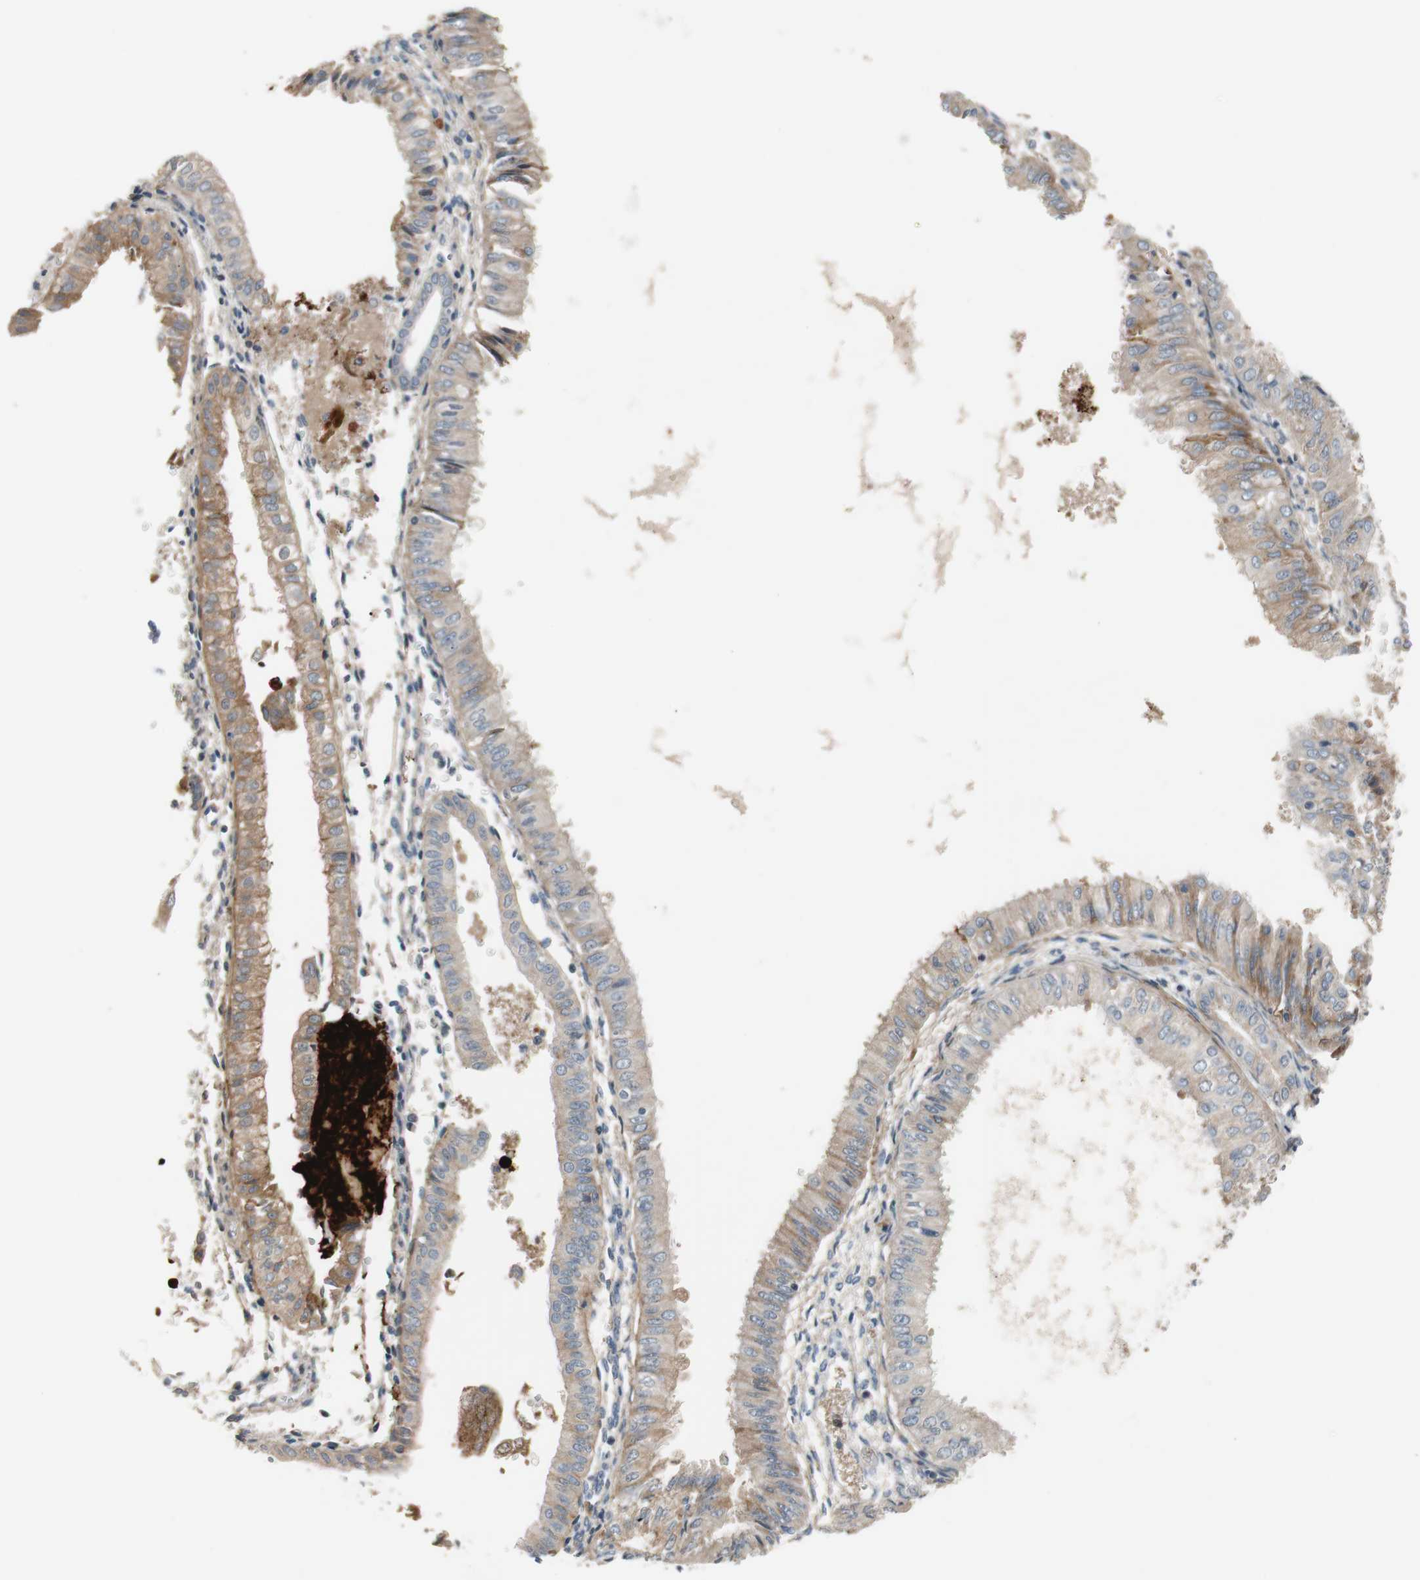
{"staining": {"intensity": "weak", "quantity": "25%-75%", "location": "cytoplasmic/membranous"}, "tissue": "endometrial cancer", "cell_type": "Tumor cells", "image_type": "cancer", "snomed": [{"axis": "morphology", "description": "Adenocarcinoma, NOS"}, {"axis": "topography", "description": "Endometrium"}], "caption": "Tumor cells demonstrate low levels of weak cytoplasmic/membranous staining in about 25%-75% of cells in endometrial cancer. (Stains: DAB in brown, nuclei in blue, Microscopy: brightfield microscopy at high magnification).", "gene": "COL12A1", "patient": {"sex": "female", "age": 53}}